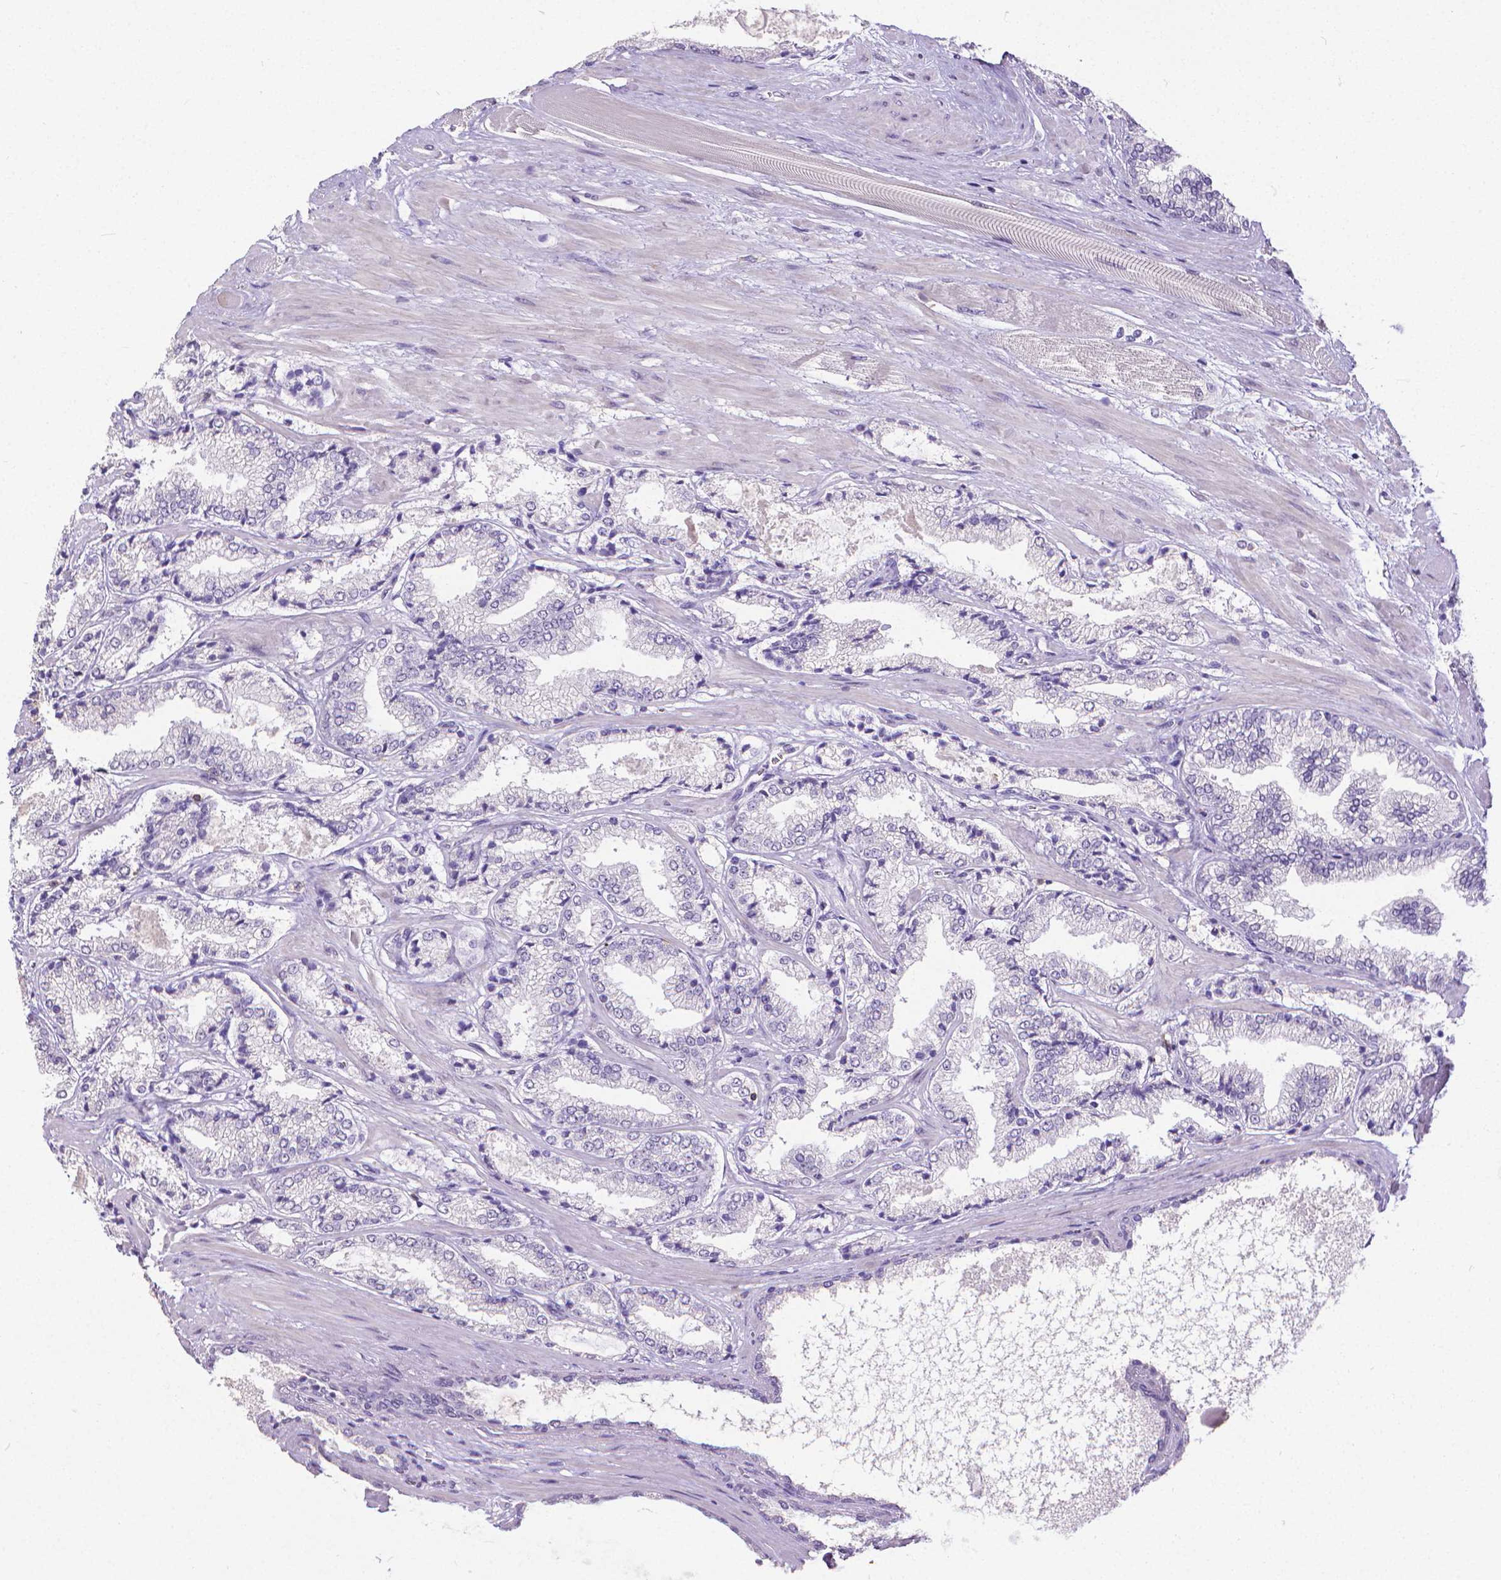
{"staining": {"intensity": "negative", "quantity": "none", "location": "none"}, "tissue": "prostate cancer", "cell_type": "Tumor cells", "image_type": "cancer", "snomed": [{"axis": "morphology", "description": "Adenocarcinoma, High grade"}, {"axis": "topography", "description": "Prostate"}], "caption": "Immunohistochemical staining of human prostate cancer reveals no significant expression in tumor cells.", "gene": "CD4", "patient": {"sex": "male", "age": 64}}